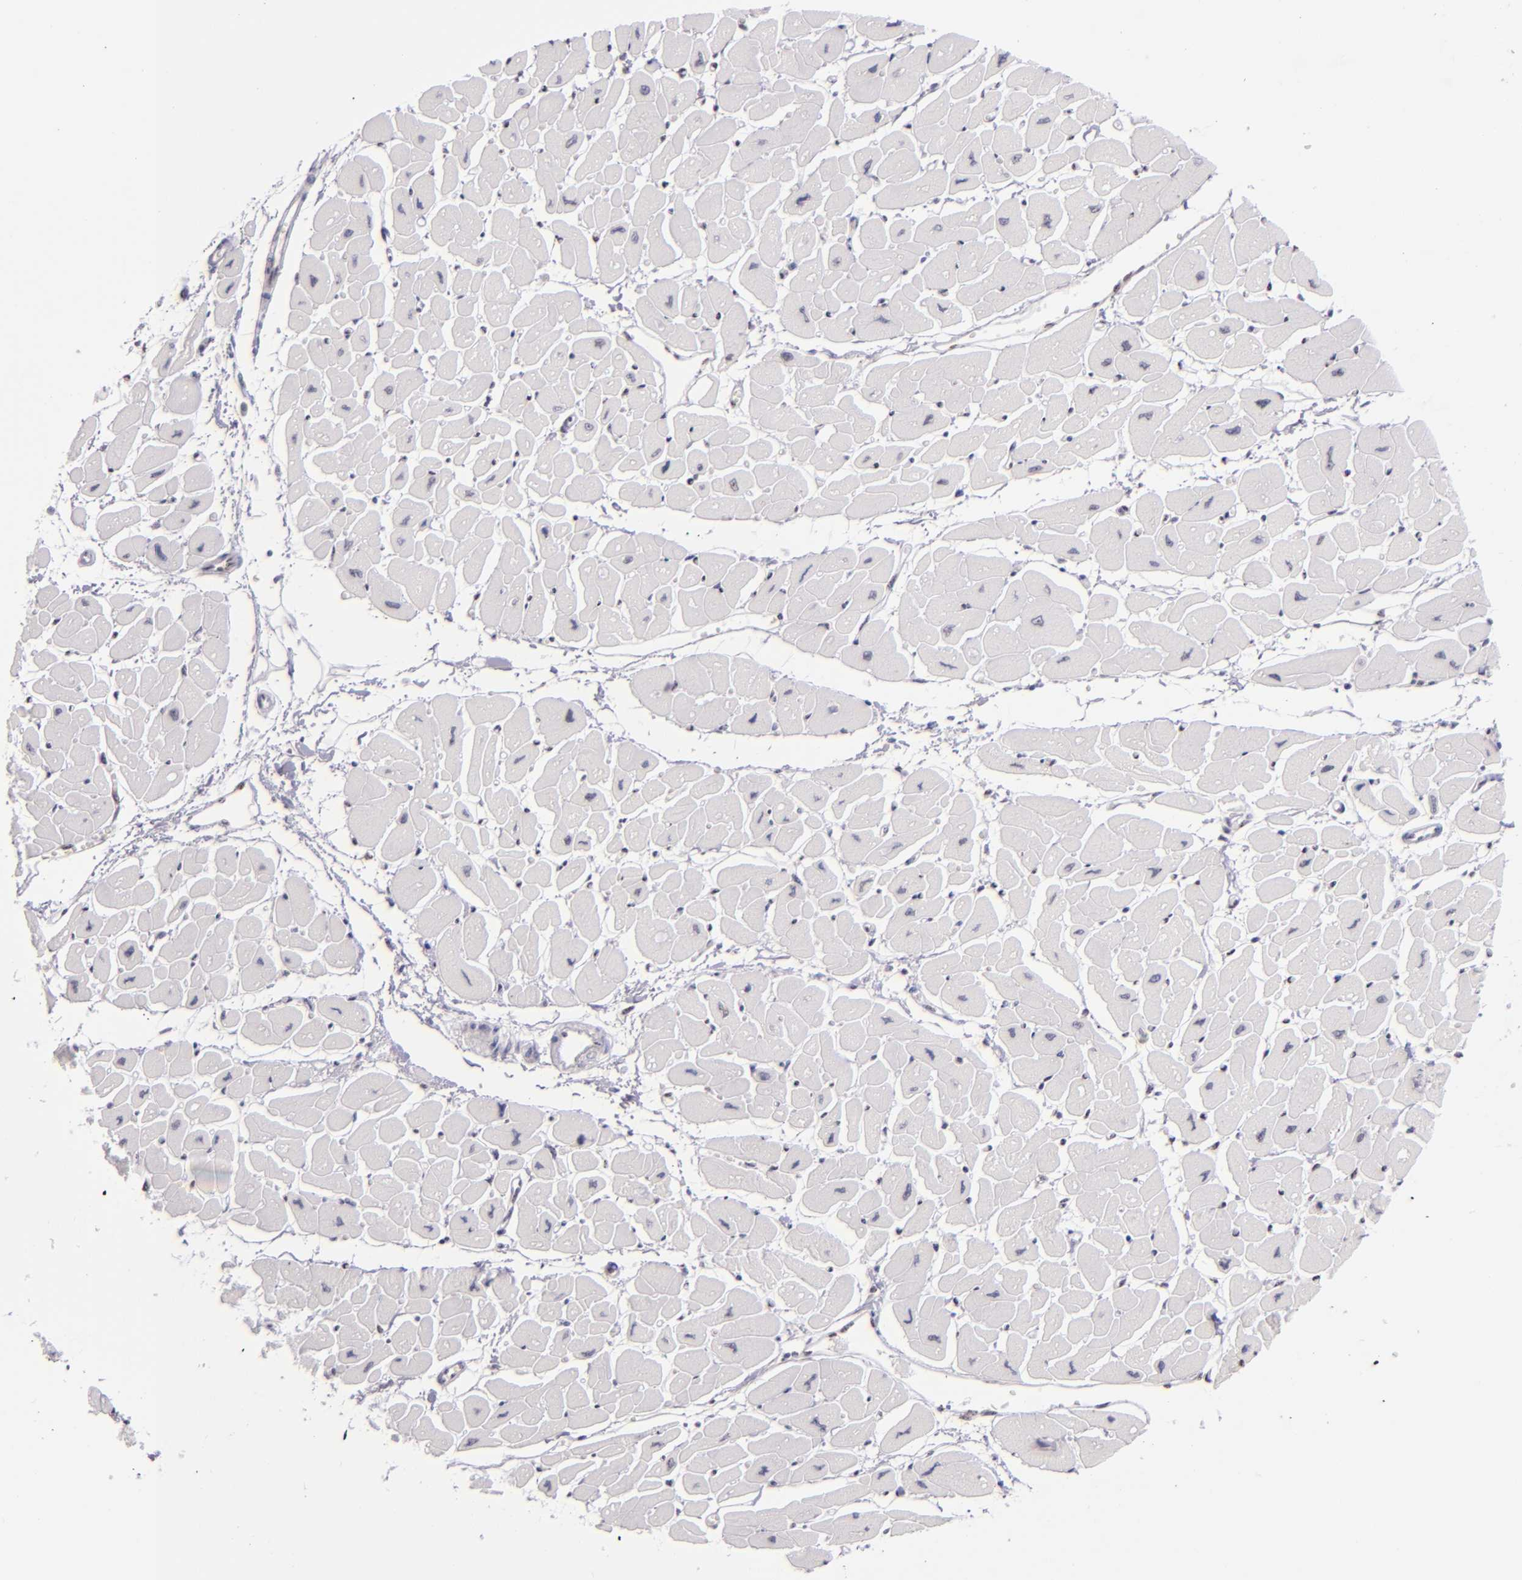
{"staining": {"intensity": "weak", "quantity": "<25%", "location": "nuclear"}, "tissue": "heart muscle", "cell_type": "Cardiomyocytes", "image_type": "normal", "snomed": [{"axis": "morphology", "description": "Normal tissue, NOS"}, {"axis": "topography", "description": "Heart"}], "caption": "The photomicrograph exhibits no staining of cardiomyocytes in unremarkable heart muscle. (IHC, brightfield microscopy, high magnification).", "gene": "TOP3A", "patient": {"sex": "female", "age": 54}}